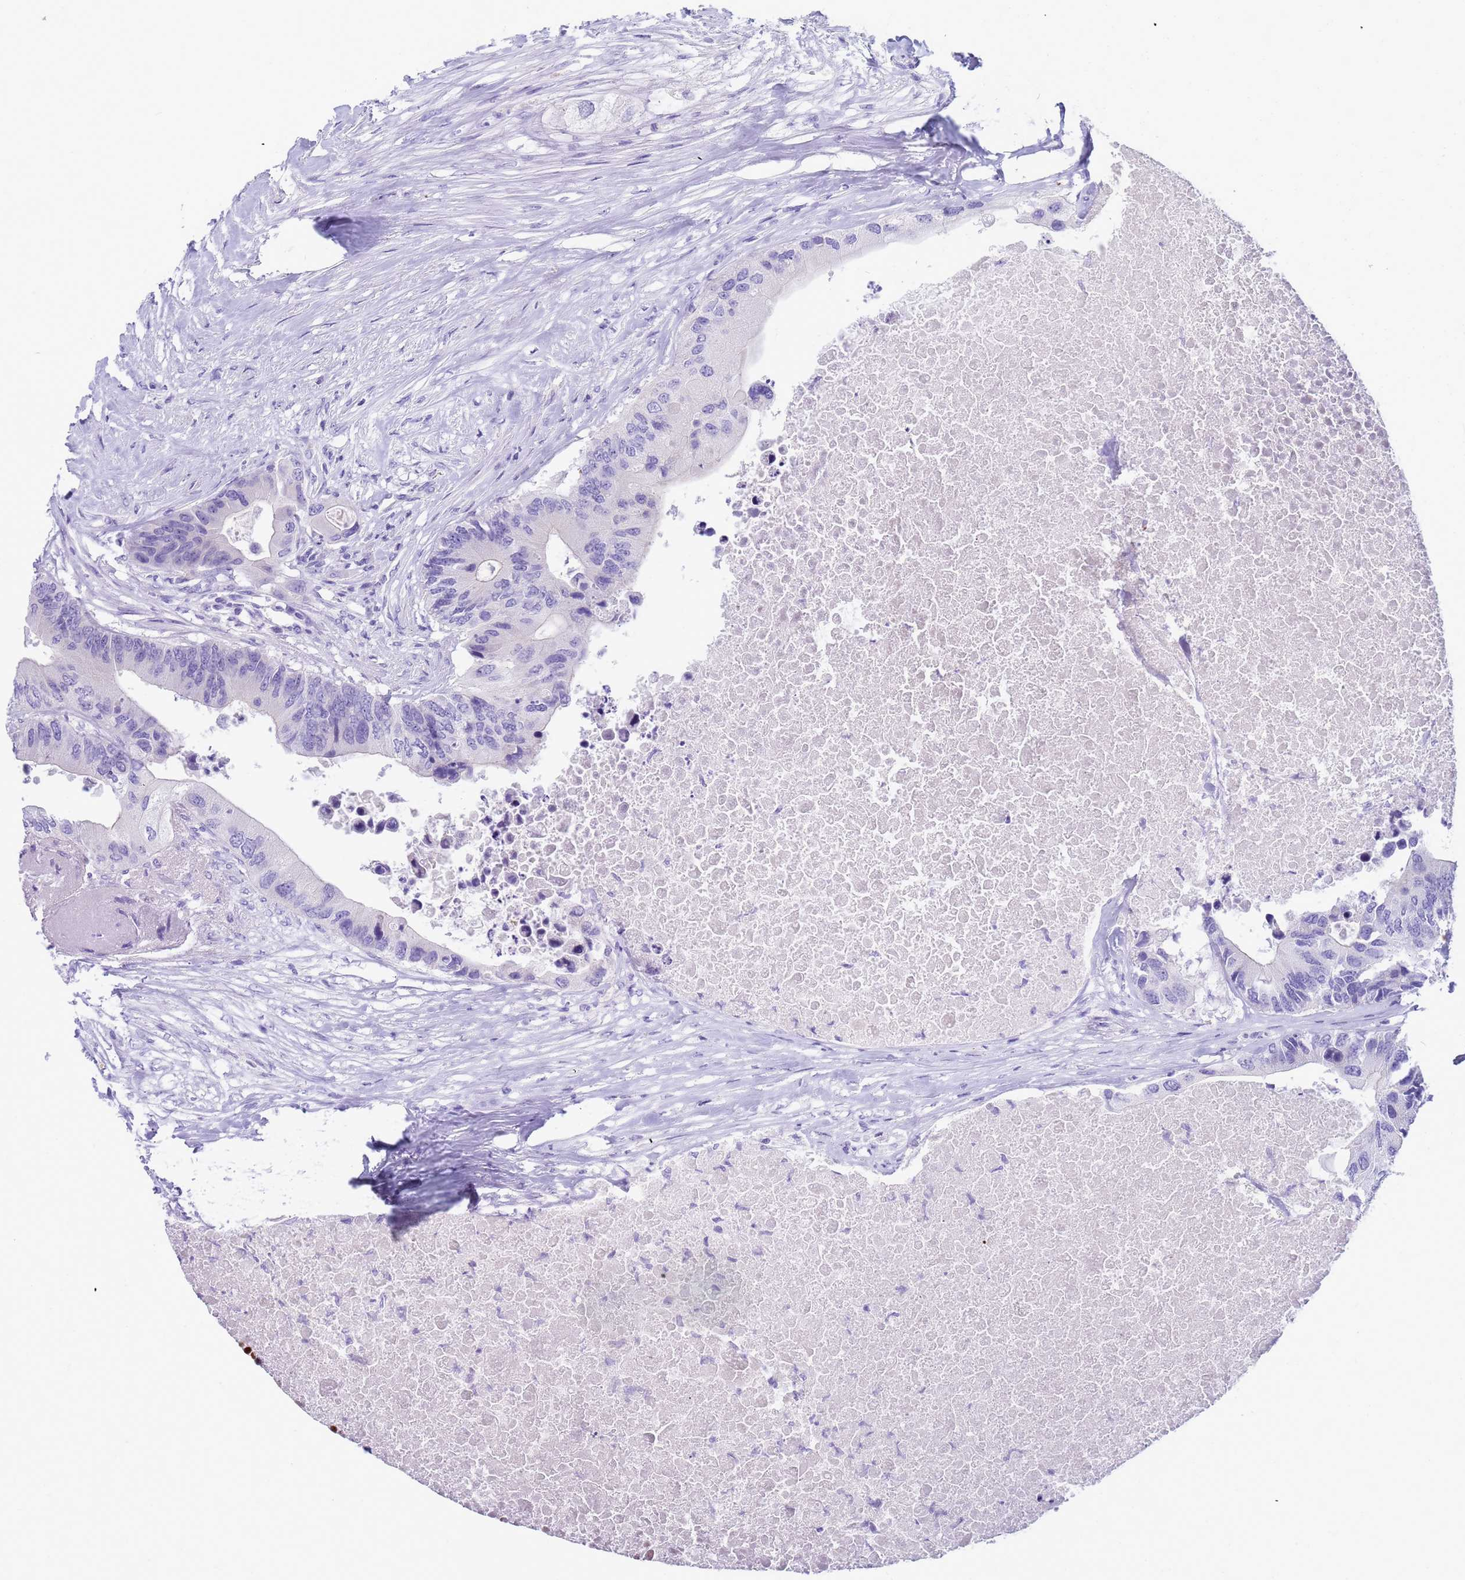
{"staining": {"intensity": "negative", "quantity": "none", "location": "none"}, "tissue": "colorectal cancer", "cell_type": "Tumor cells", "image_type": "cancer", "snomed": [{"axis": "morphology", "description": "Adenocarcinoma, NOS"}, {"axis": "topography", "description": "Colon"}], "caption": "Immunohistochemistry image of neoplastic tissue: human colorectal adenocarcinoma stained with DAB reveals no significant protein positivity in tumor cells.", "gene": "RNASE2", "patient": {"sex": "male", "age": 71}}